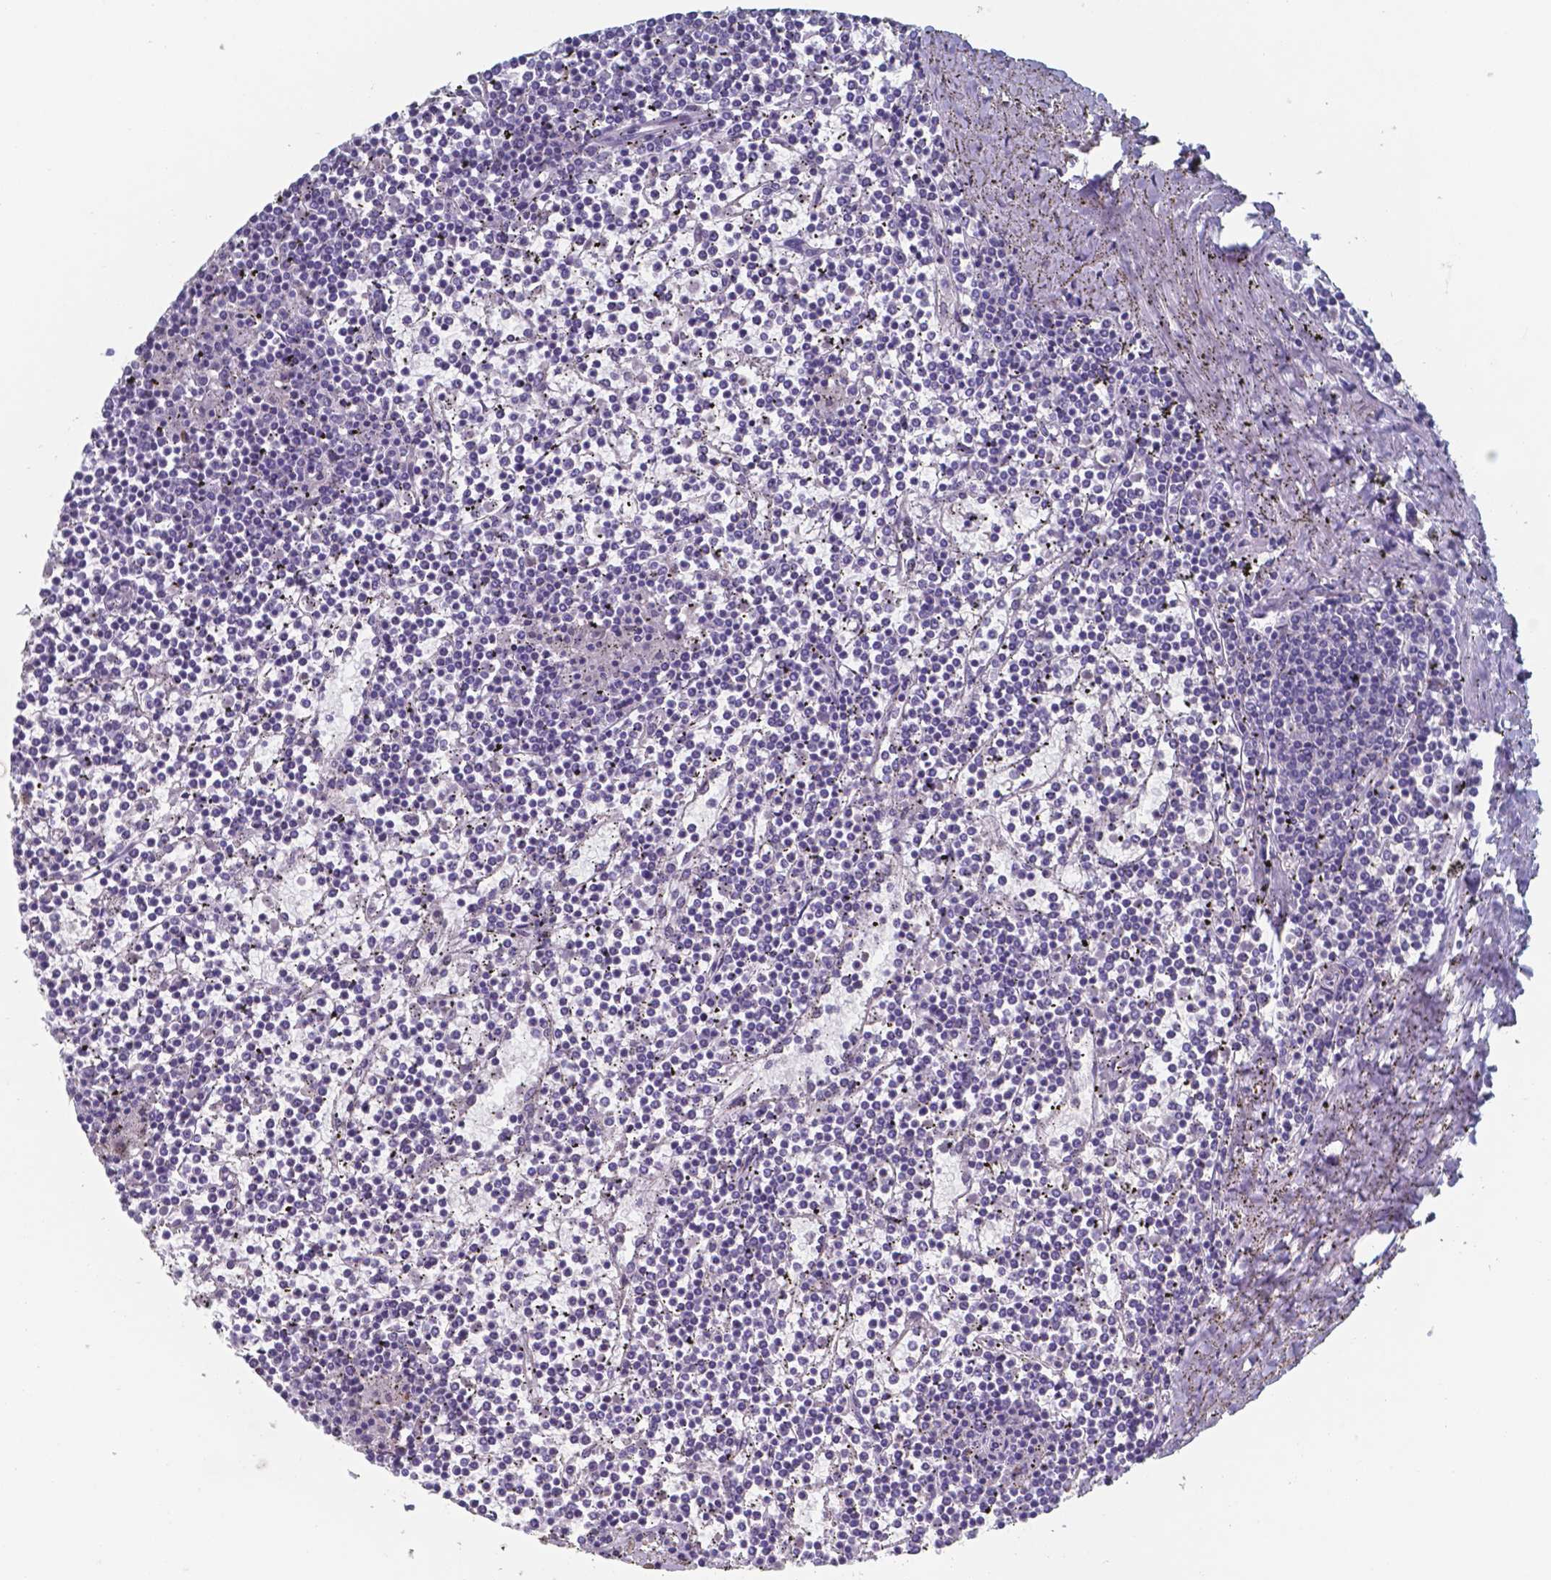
{"staining": {"intensity": "negative", "quantity": "none", "location": "none"}, "tissue": "lymphoma", "cell_type": "Tumor cells", "image_type": "cancer", "snomed": [{"axis": "morphology", "description": "Malignant lymphoma, non-Hodgkin's type, Low grade"}, {"axis": "topography", "description": "Spleen"}], "caption": "The photomicrograph reveals no significant expression in tumor cells of malignant lymphoma, non-Hodgkin's type (low-grade).", "gene": "PLA2R1", "patient": {"sex": "female", "age": 19}}